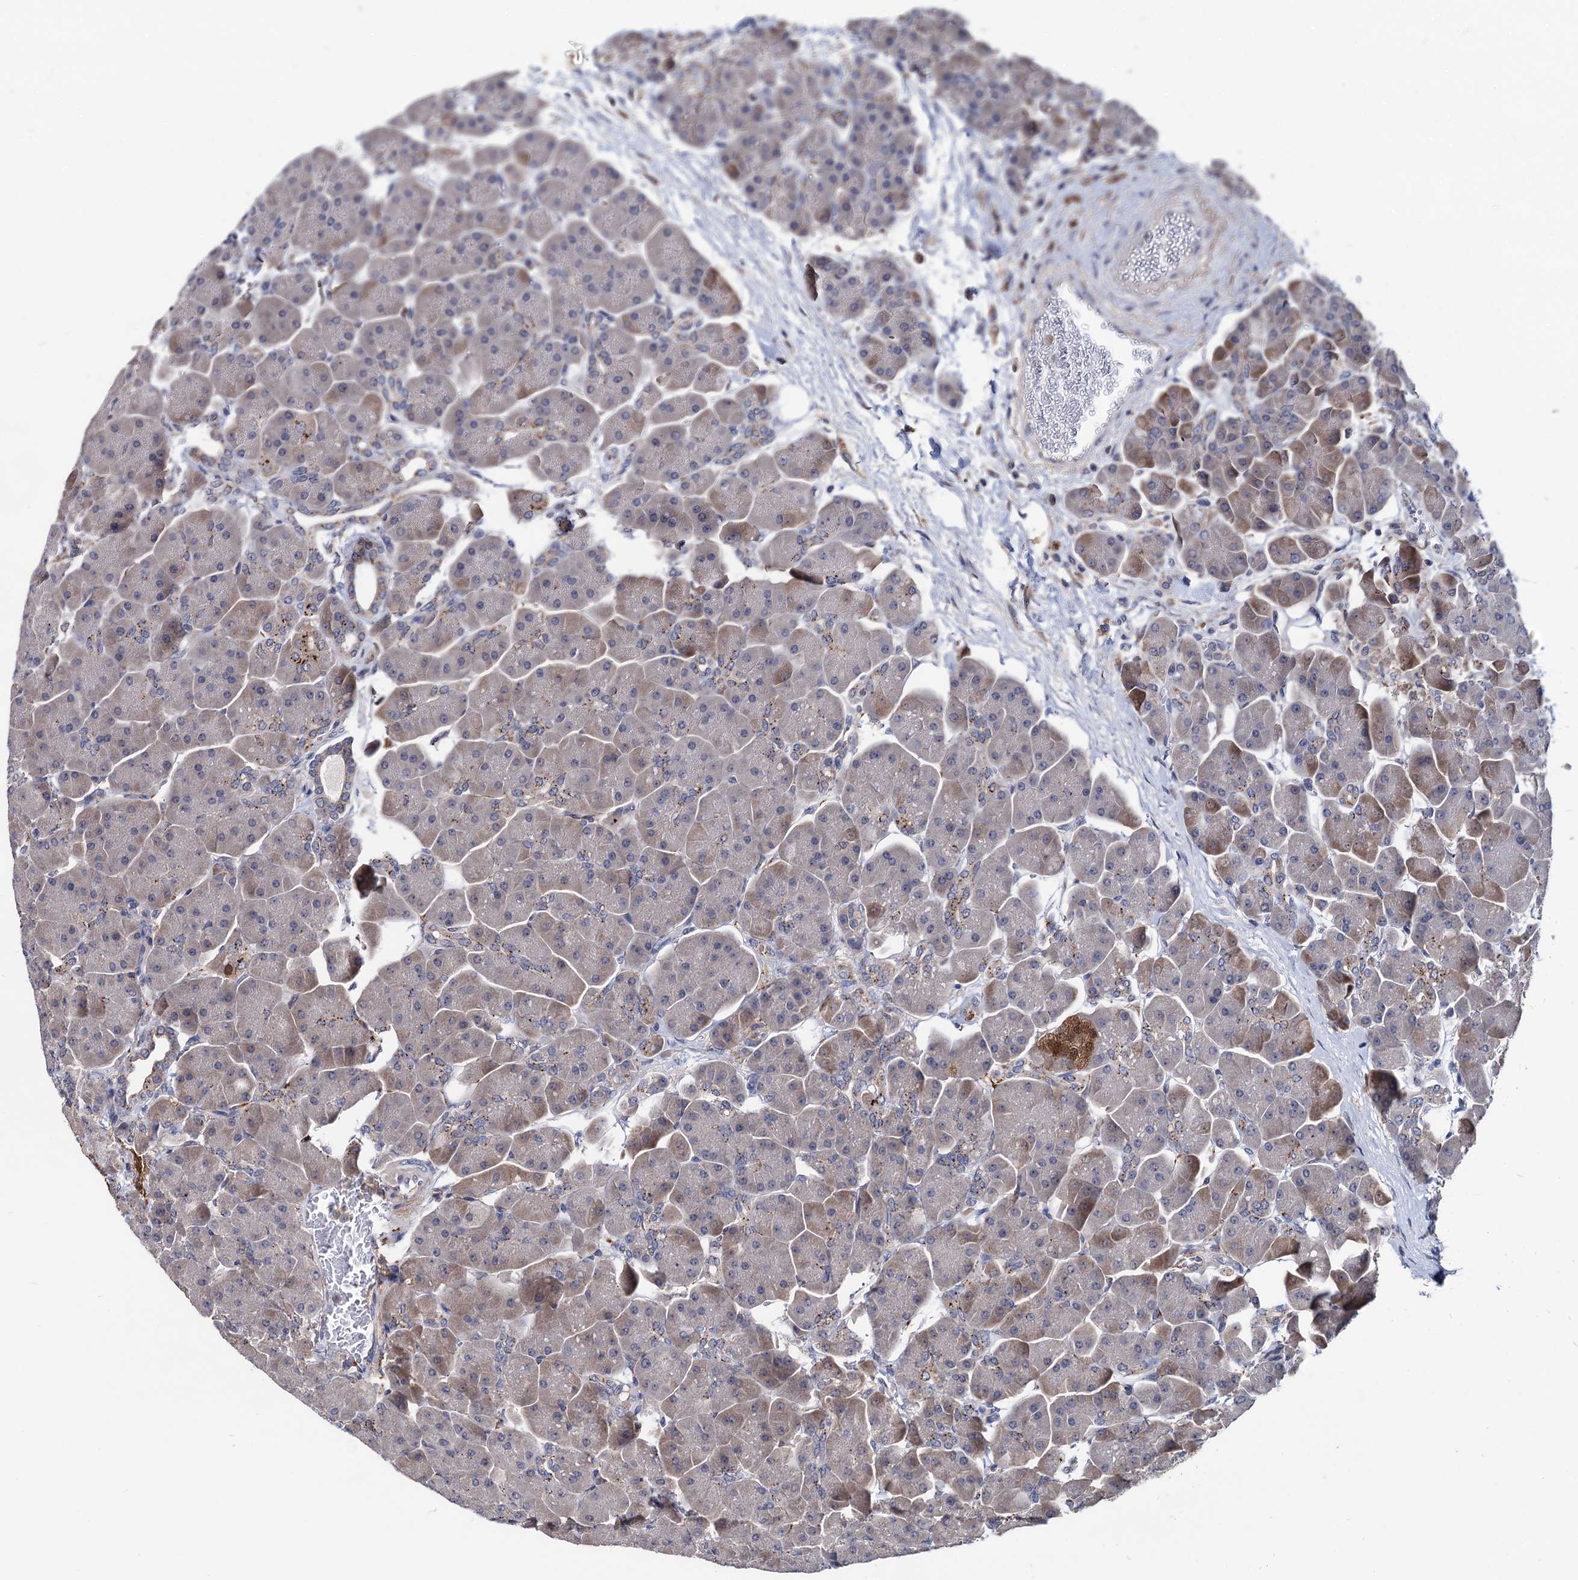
{"staining": {"intensity": "moderate", "quantity": "<25%", "location": "cytoplasmic/membranous"}, "tissue": "pancreas", "cell_type": "Exocrine glandular cells", "image_type": "normal", "snomed": [{"axis": "morphology", "description": "Normal tissue, NOS"}, {"axis": "topography", "description": "Pancreas"}], "caption": "A high-resolution photomicrograph shows IHC staining of normal pancreas, which reveals moderate cytoplasmic/membranous staining in approximately <25% of exocrine glandular cells.", "gene": "ESD", "patient": {"sex": "male", "age": 66}}